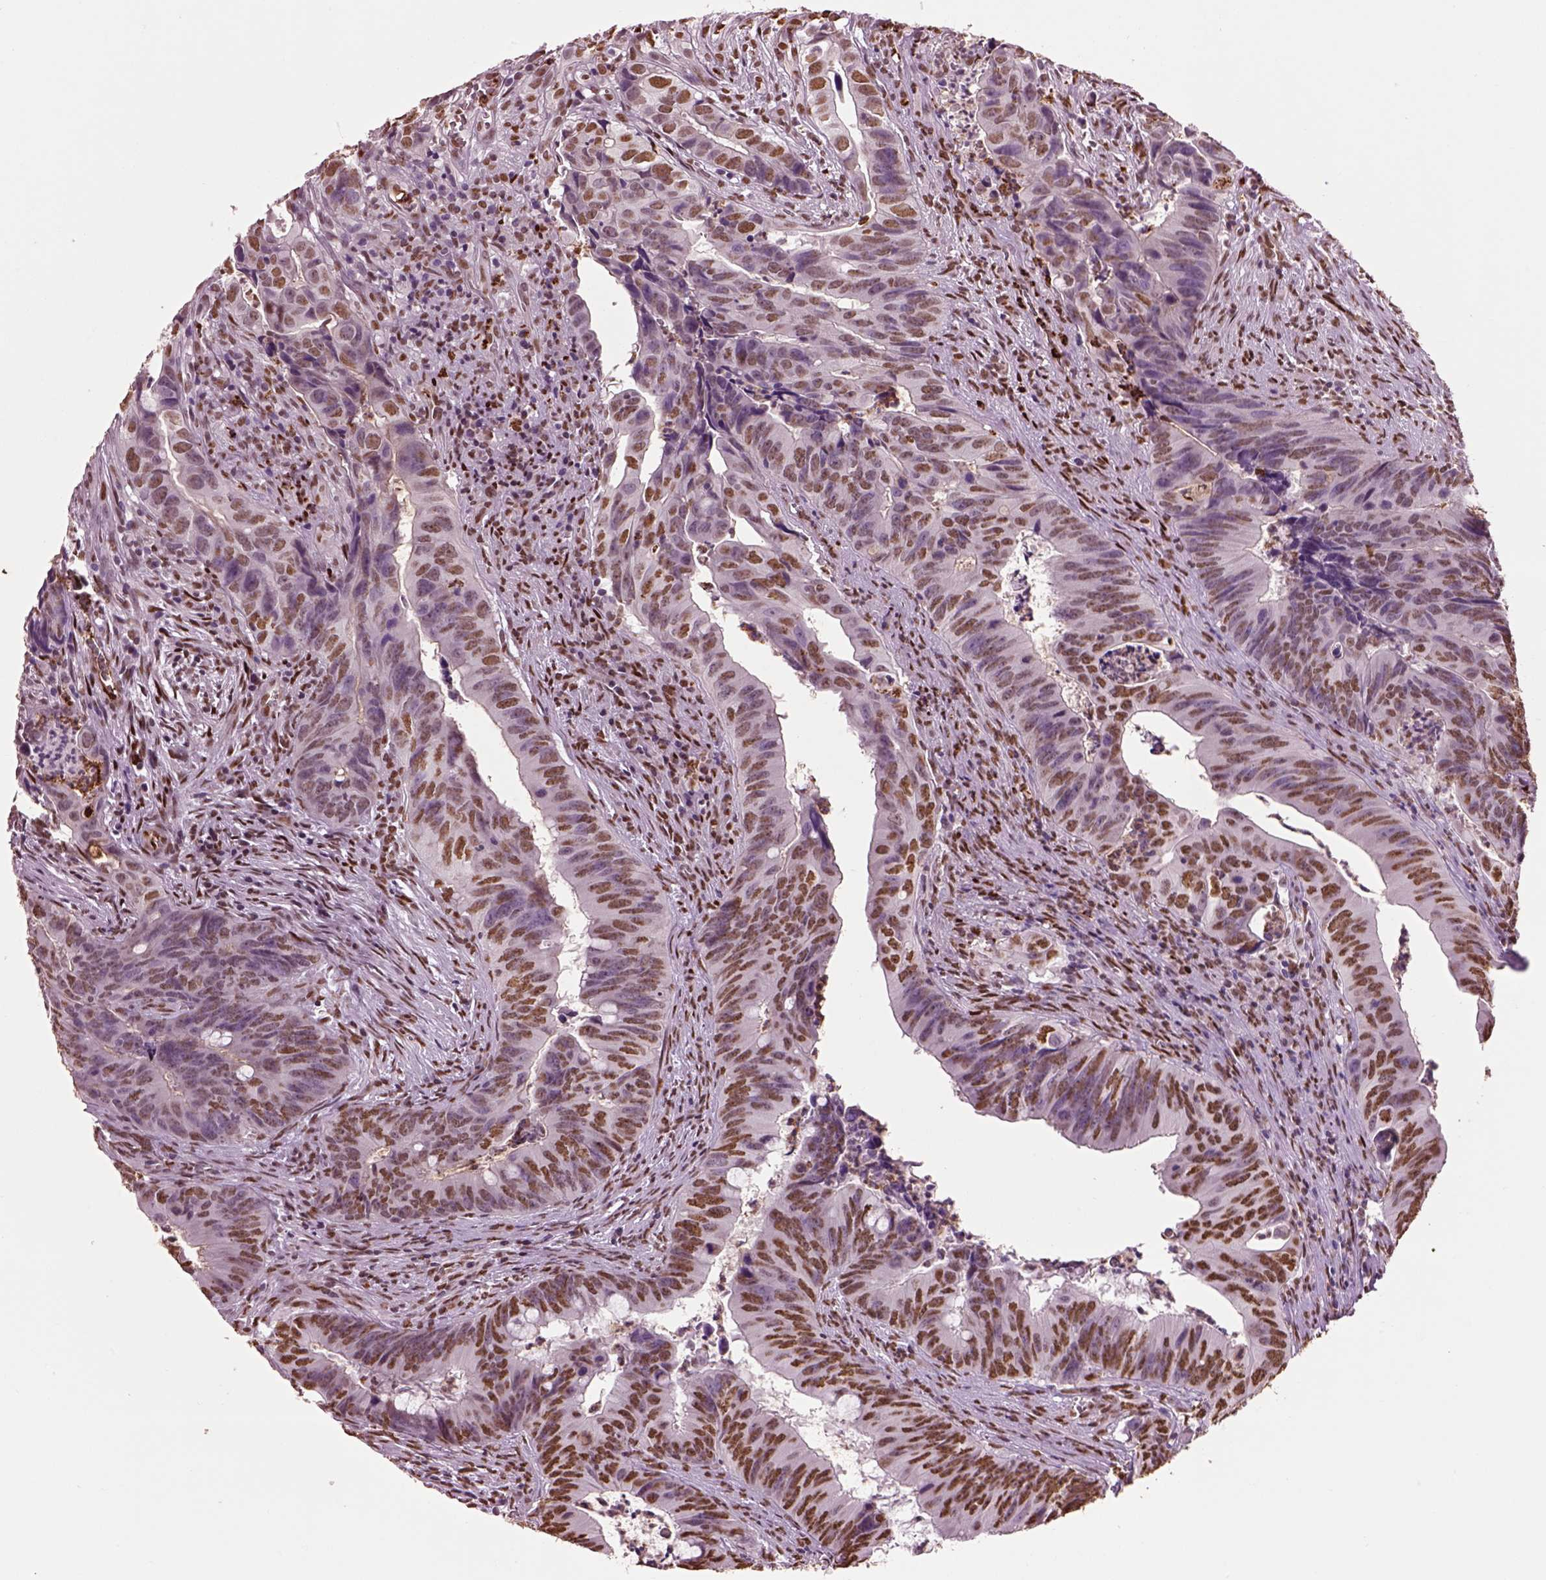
{"staining": {"intensity": "moderate", "quantity": ">75%", "location": "nuclear"}, "tissue": "colorectal cancer", "cell_type": "Tumor cells", "image_type": "cancer", "snomed": [{"axis": "morphology", "description": "Adenocarcinoma, NOS"}, {"axis": "topography", "description": "Colon"}], "caption": "Immunohistochemical staining of adenocarcinoma (colorectal) demonstrates moderate nuclear protein staining in approximately >75% of tumor cells.", "gene": "DDX3X", "patient": {"sex": "female", "age": 82}}